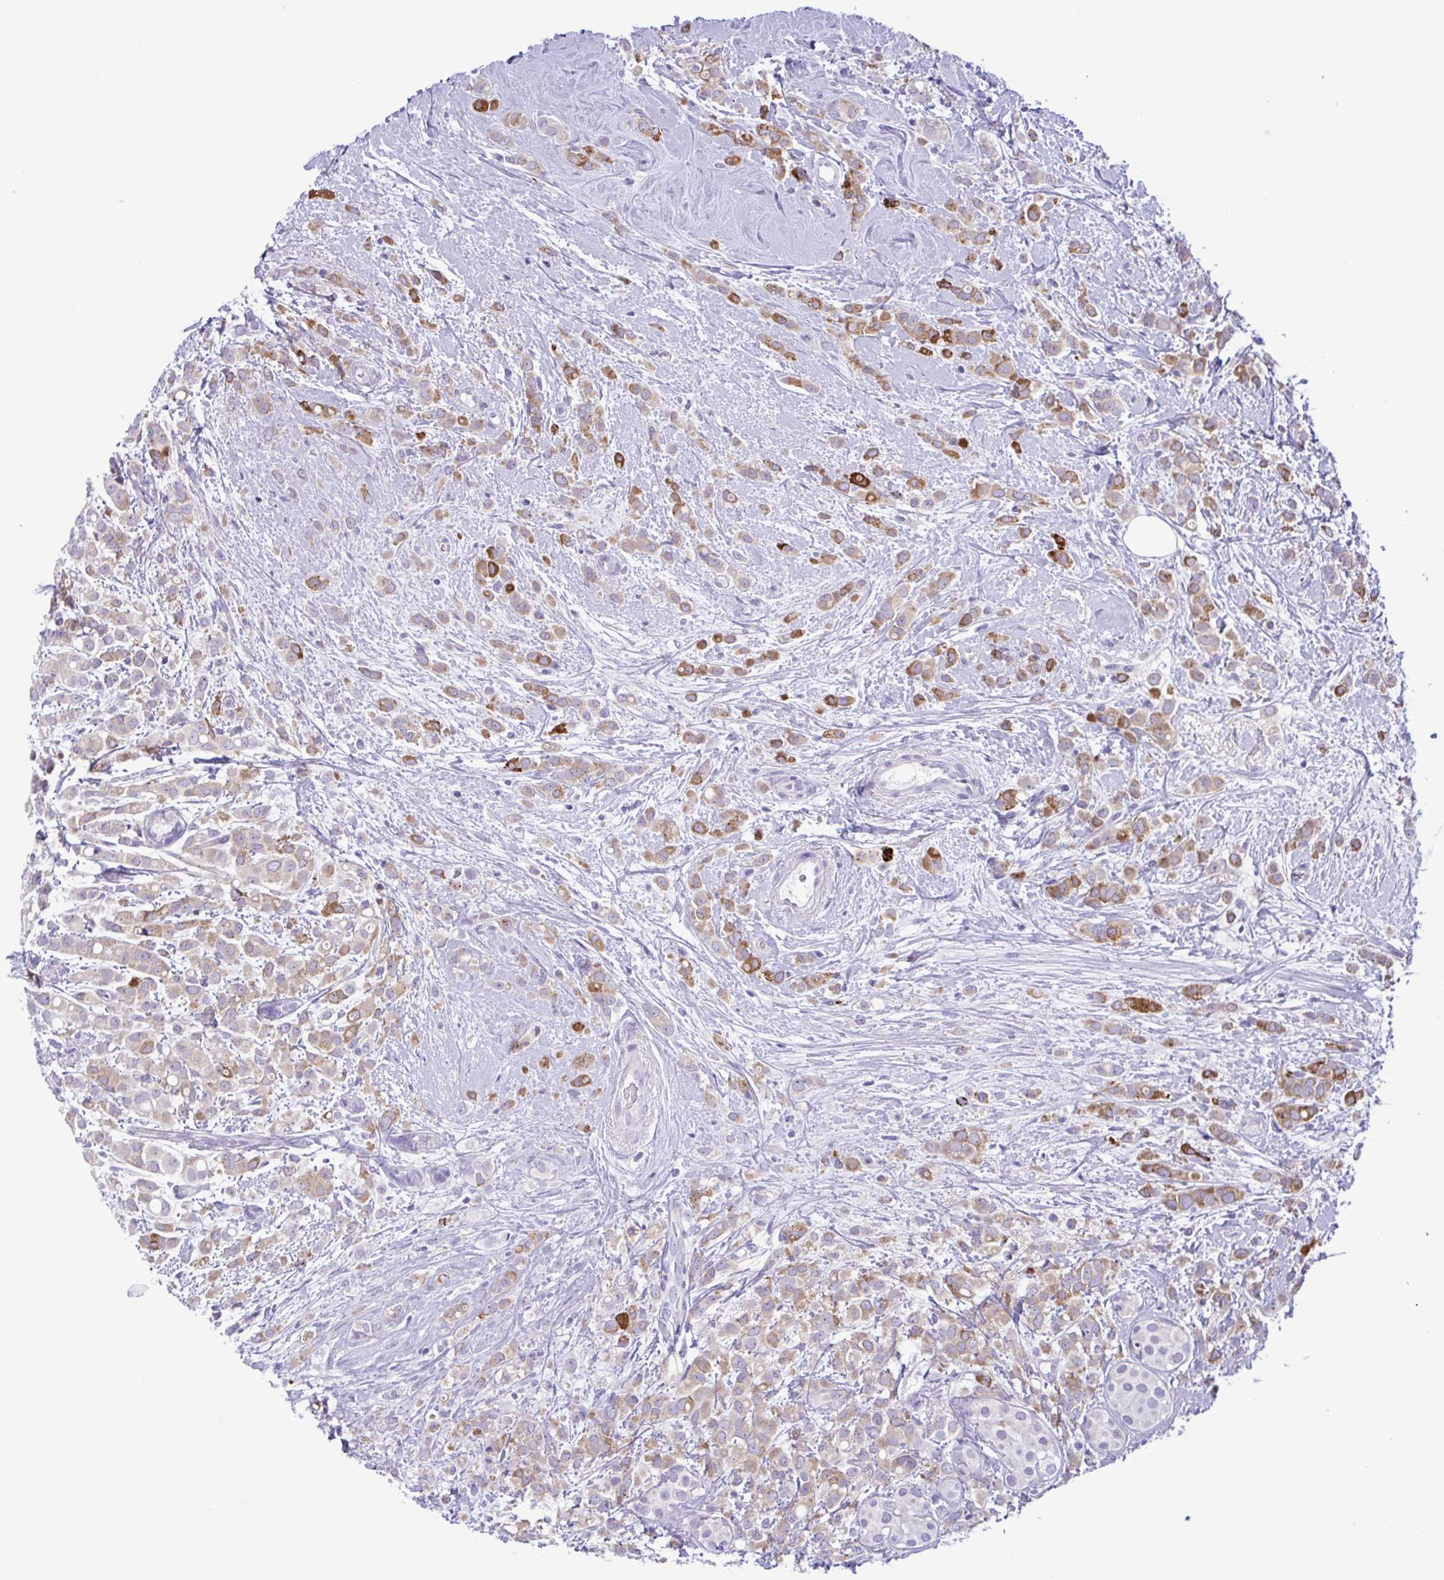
{"staining": {"intensity": "moderate", "quantity": "25%-75%", "location": "cytoplasmic/membranous"}, "tissue": "breast cancer", "cell_type": "Tumor cells", "image_type": "cancer", "snomed": [{"axis": "morphology", "description": "Lobular carcinoma"}, {"axis": "topography", "description": "Breast"}], "caption": "The histopathology image reveals immunohistochemical staining of breast lobular carcinoma. There is moderate cytoplasmic/membranous staining is seen in about 25%-75% of tumor cells. Nuclei are stained in blue.", "gene": "SREBF1", "patient": {"sex": "female", "age": 68}}